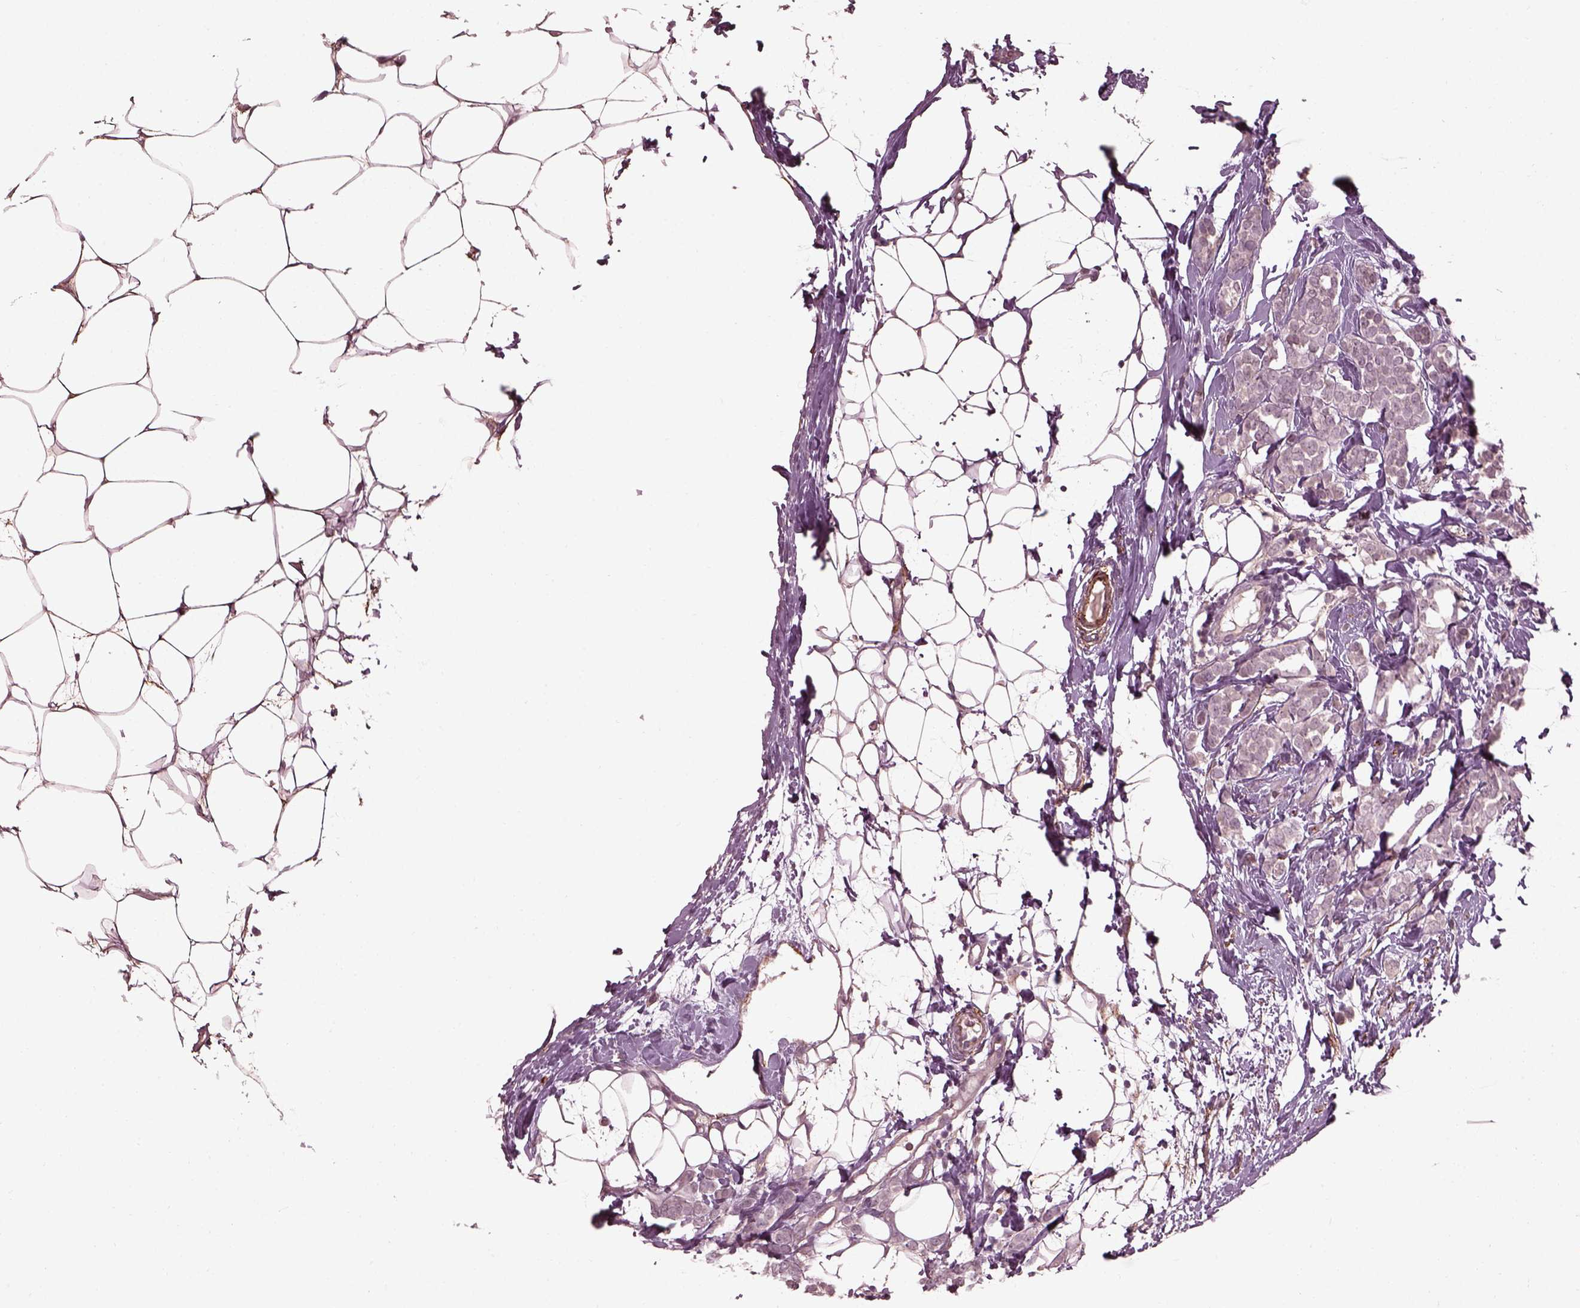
{"staining": {"intensity": "negative", "quantity": "none", "location": "none"}, "tissue": "breast cancer", "cell_type": "Tumor cells", "image_type": "cancer", "snomed": [{"axis": "morphology", "description": "Lobular carcinoma"}, {"axis": "topography", "description": "Breast"}], "caption": "Tumor cells show no significant expression in breast cancer (lobular carcinoma).", "gene": "EFEMP1", "patient": {"sex": "female", "age": 49}}